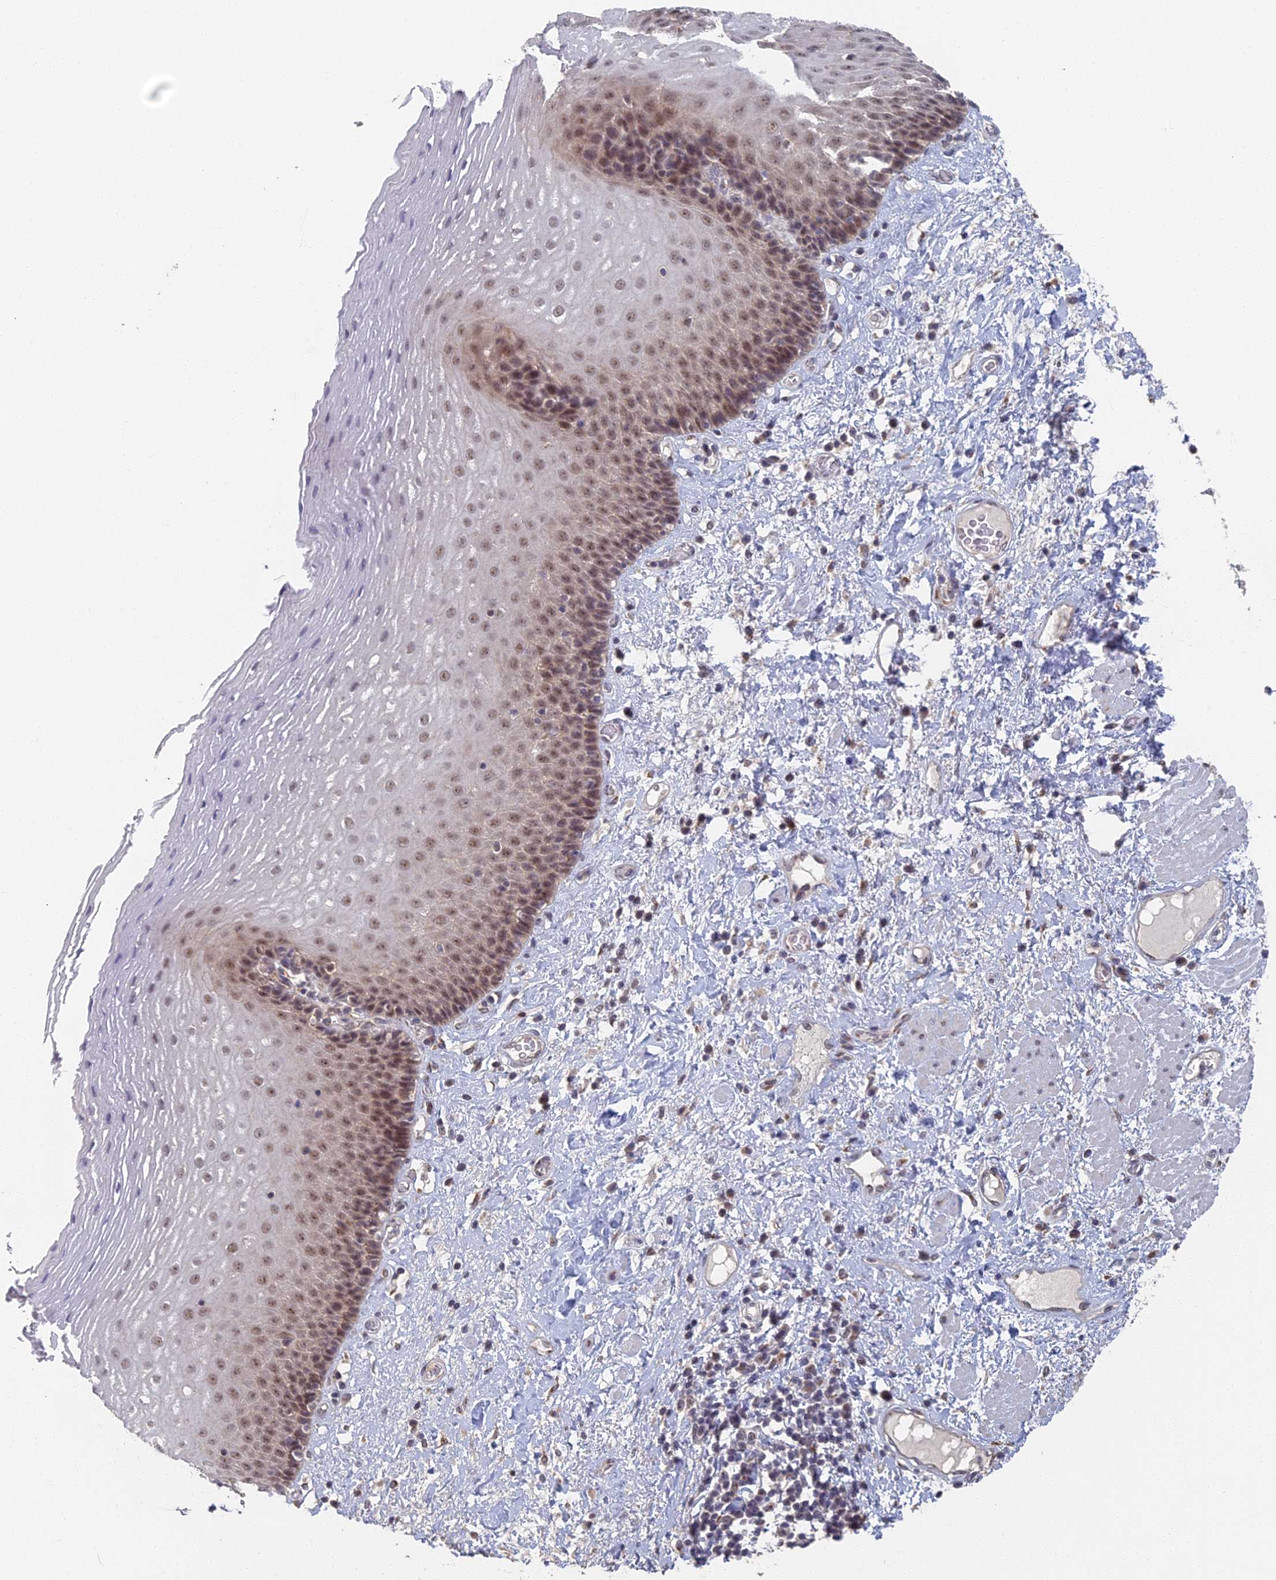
{"staining": {"intensity": "weak", "quantity": "25%-75%", "location": "nuclear"}, "tissue": "esophagus", "cell_type": "Squamous epithelial cells", "image_type": "normal", "snomed": [{"axis": "morphology", "description": "Normal tissue, NOS"}, {"axis": "morphology", "description": "Adenocarcinoma, NOS"}, {"axis": "topography", "description": "Esophagus"}], "caption": "Immunohistochemistry (IHC) staining of benign esophagus, which exhibits low levels of weak nuclear staining in about 25%-75% of squamous epithelial cells indicating weak nuclear protein staining. The staining was performed using DAB (3,3'-diaminobenzidine) (brown) for protein detection and nuclei were counterstained in hematoxylin (blue).", "gene": "GPATCH1", "patient": {"sex": "male", "age": 62}}